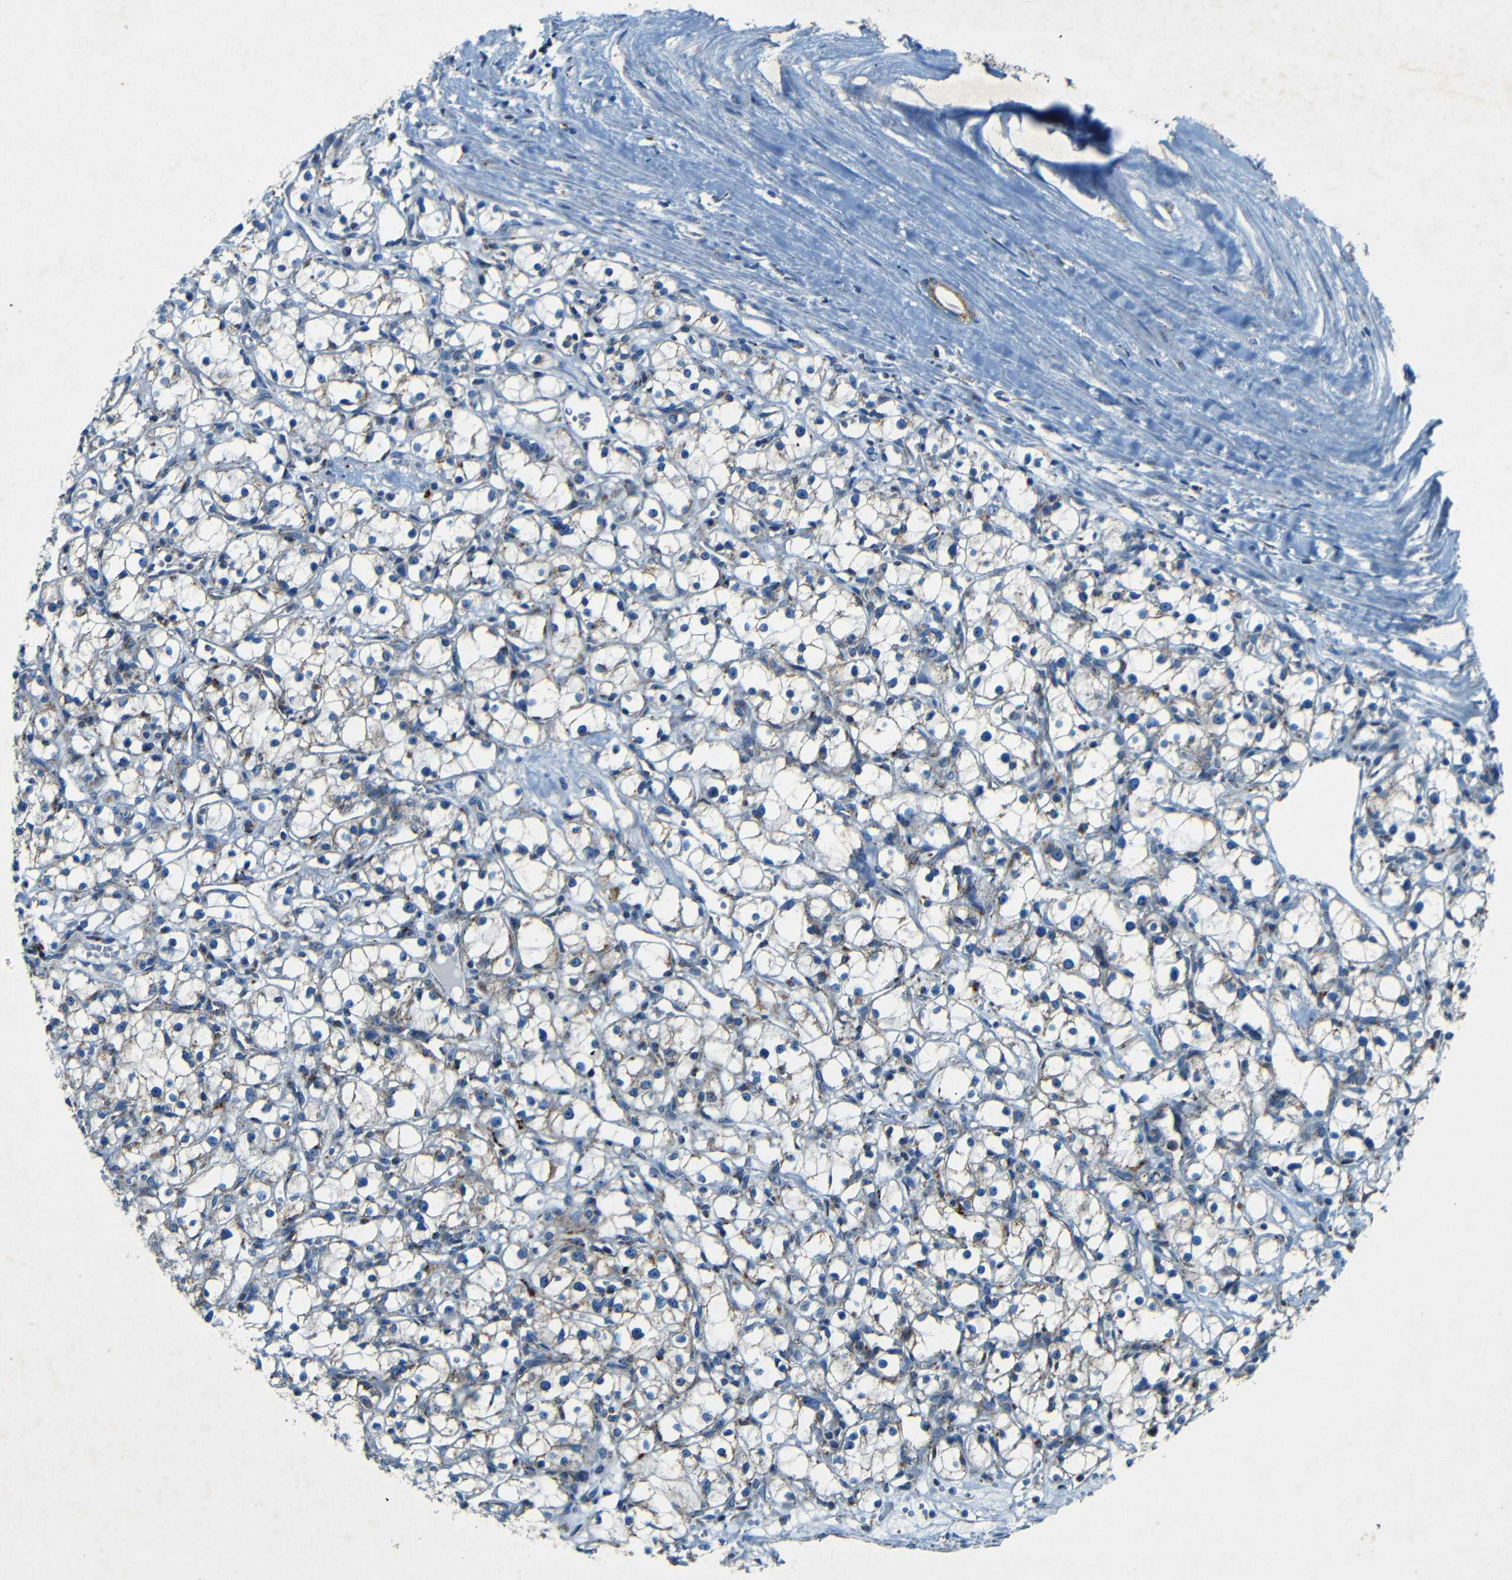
{"staining": {"intensity": "weak", "quantity": "25%-75%", "location": "cytoplasmic/membranous"}, "tissue": "renal cancer", "cell_type": "Tumor cells", "image_type": "cancer", "snomed": [{"axis": "morphology", "description": "Adenocarcinoma, NOS"}, {"axis": "topography", "description": "Kidney"}], "caption": "Protein expression analysis of renal cancer (adenocarcinoma) shows weak cytoplasmic/membranous expression in approximately 25%-75% of tumor cells.", "gene": "WSCD2", "patient": {"sex": "male", "age": 56}}